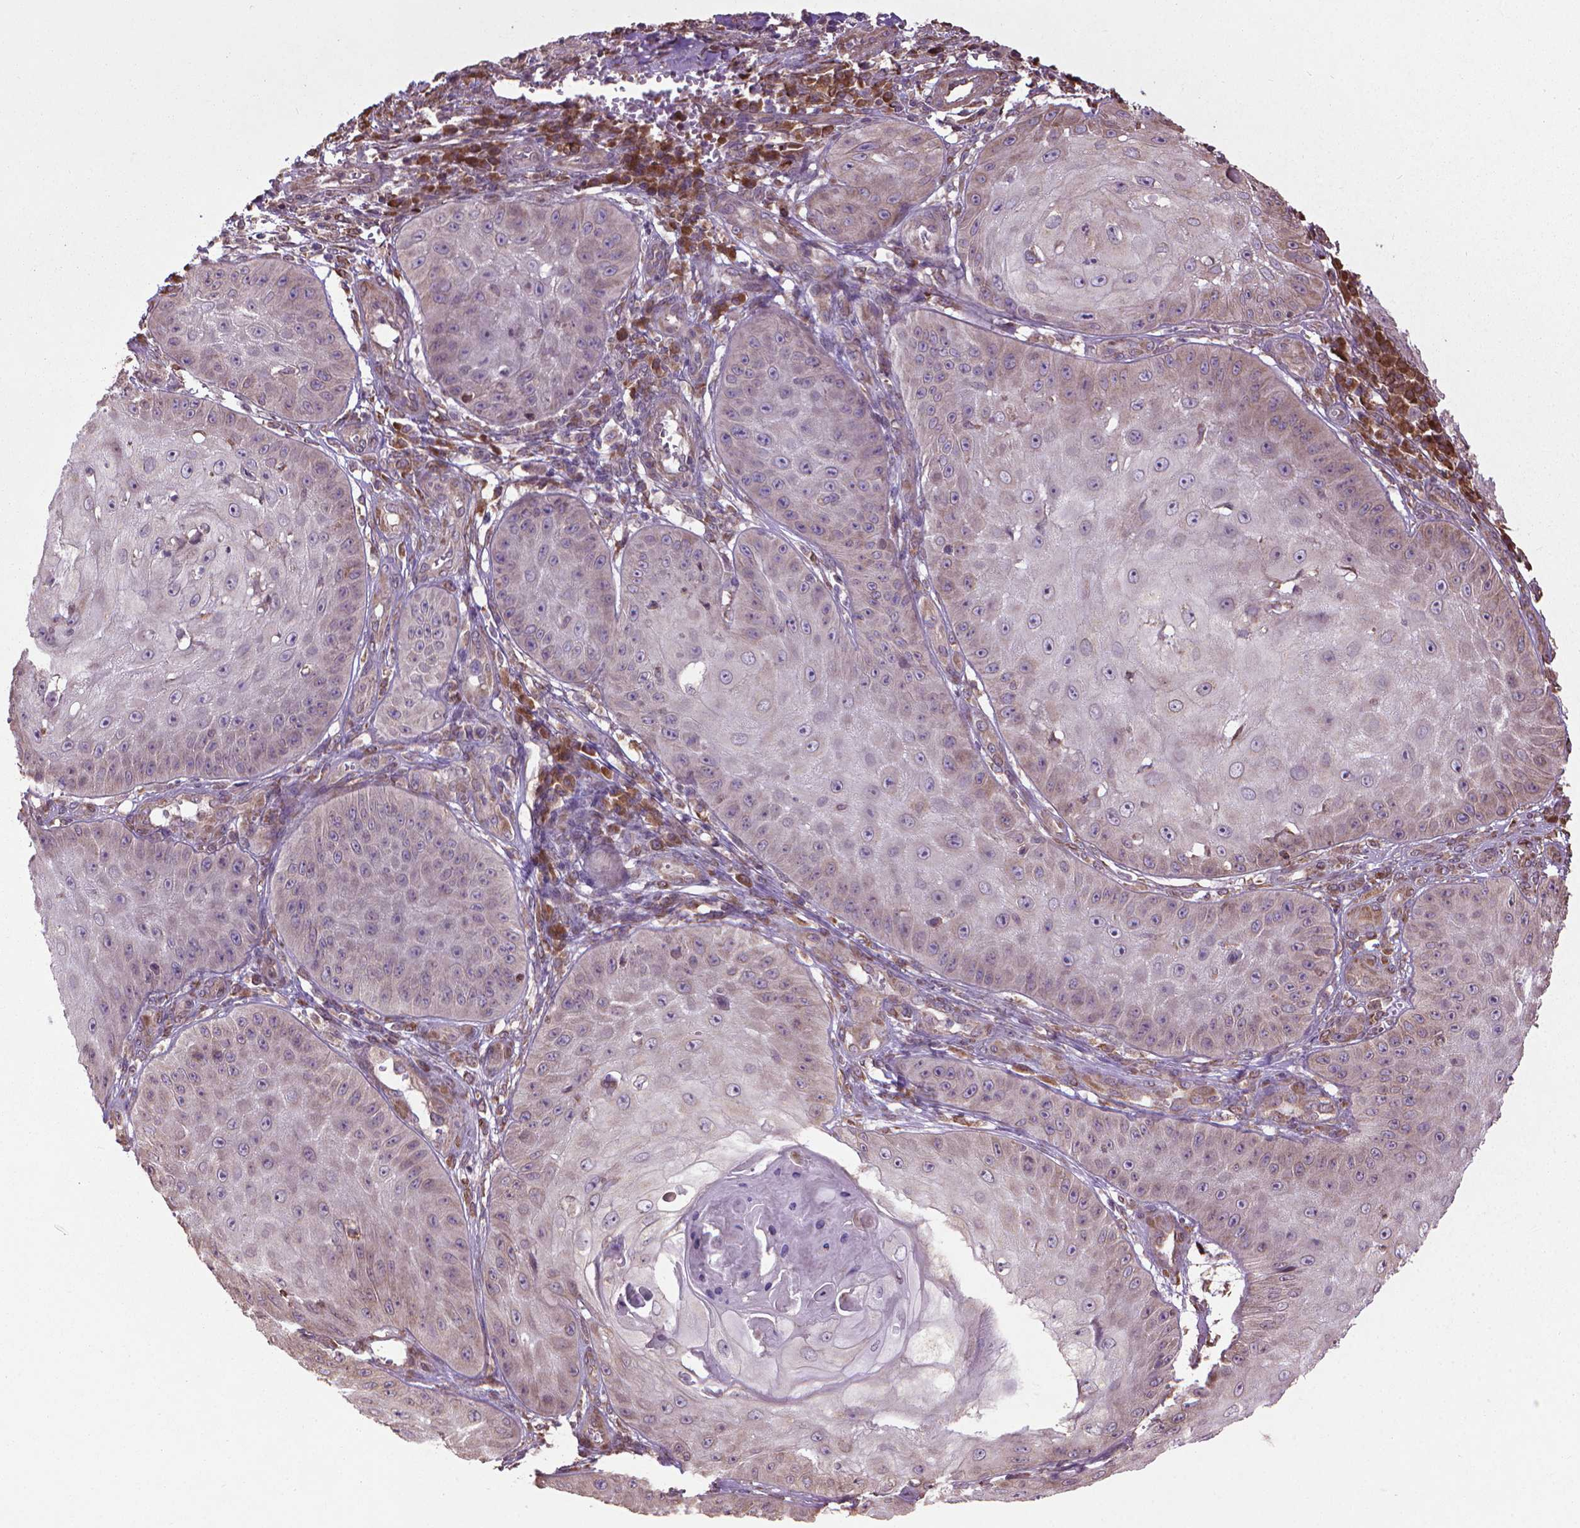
{"staining": {"intensity": "weak", "quantity": "<25%", "location": "cytoplasmic/membranous"}, "tissue": "skin cancer", "cell_type": "Tumor cells", "image_type": "cancer", "snomed": [{"axis": "morphology", "description": "Squamous cell carcinoma, NOS"}, {"axis": "topography", "description": "Skin"}], "caption": "IHC histopathology image of human skin cancer (squamous cell carcinoma) stained for a protein (brown), which exhibits no expression in tumor cells. (Brightfield microscopy of DAB (3,3'-diaminobenzidine) immunohistochemistry at high magnification).", "gene": "GAS1", "patient": {"sex": "male", "age": 70}}